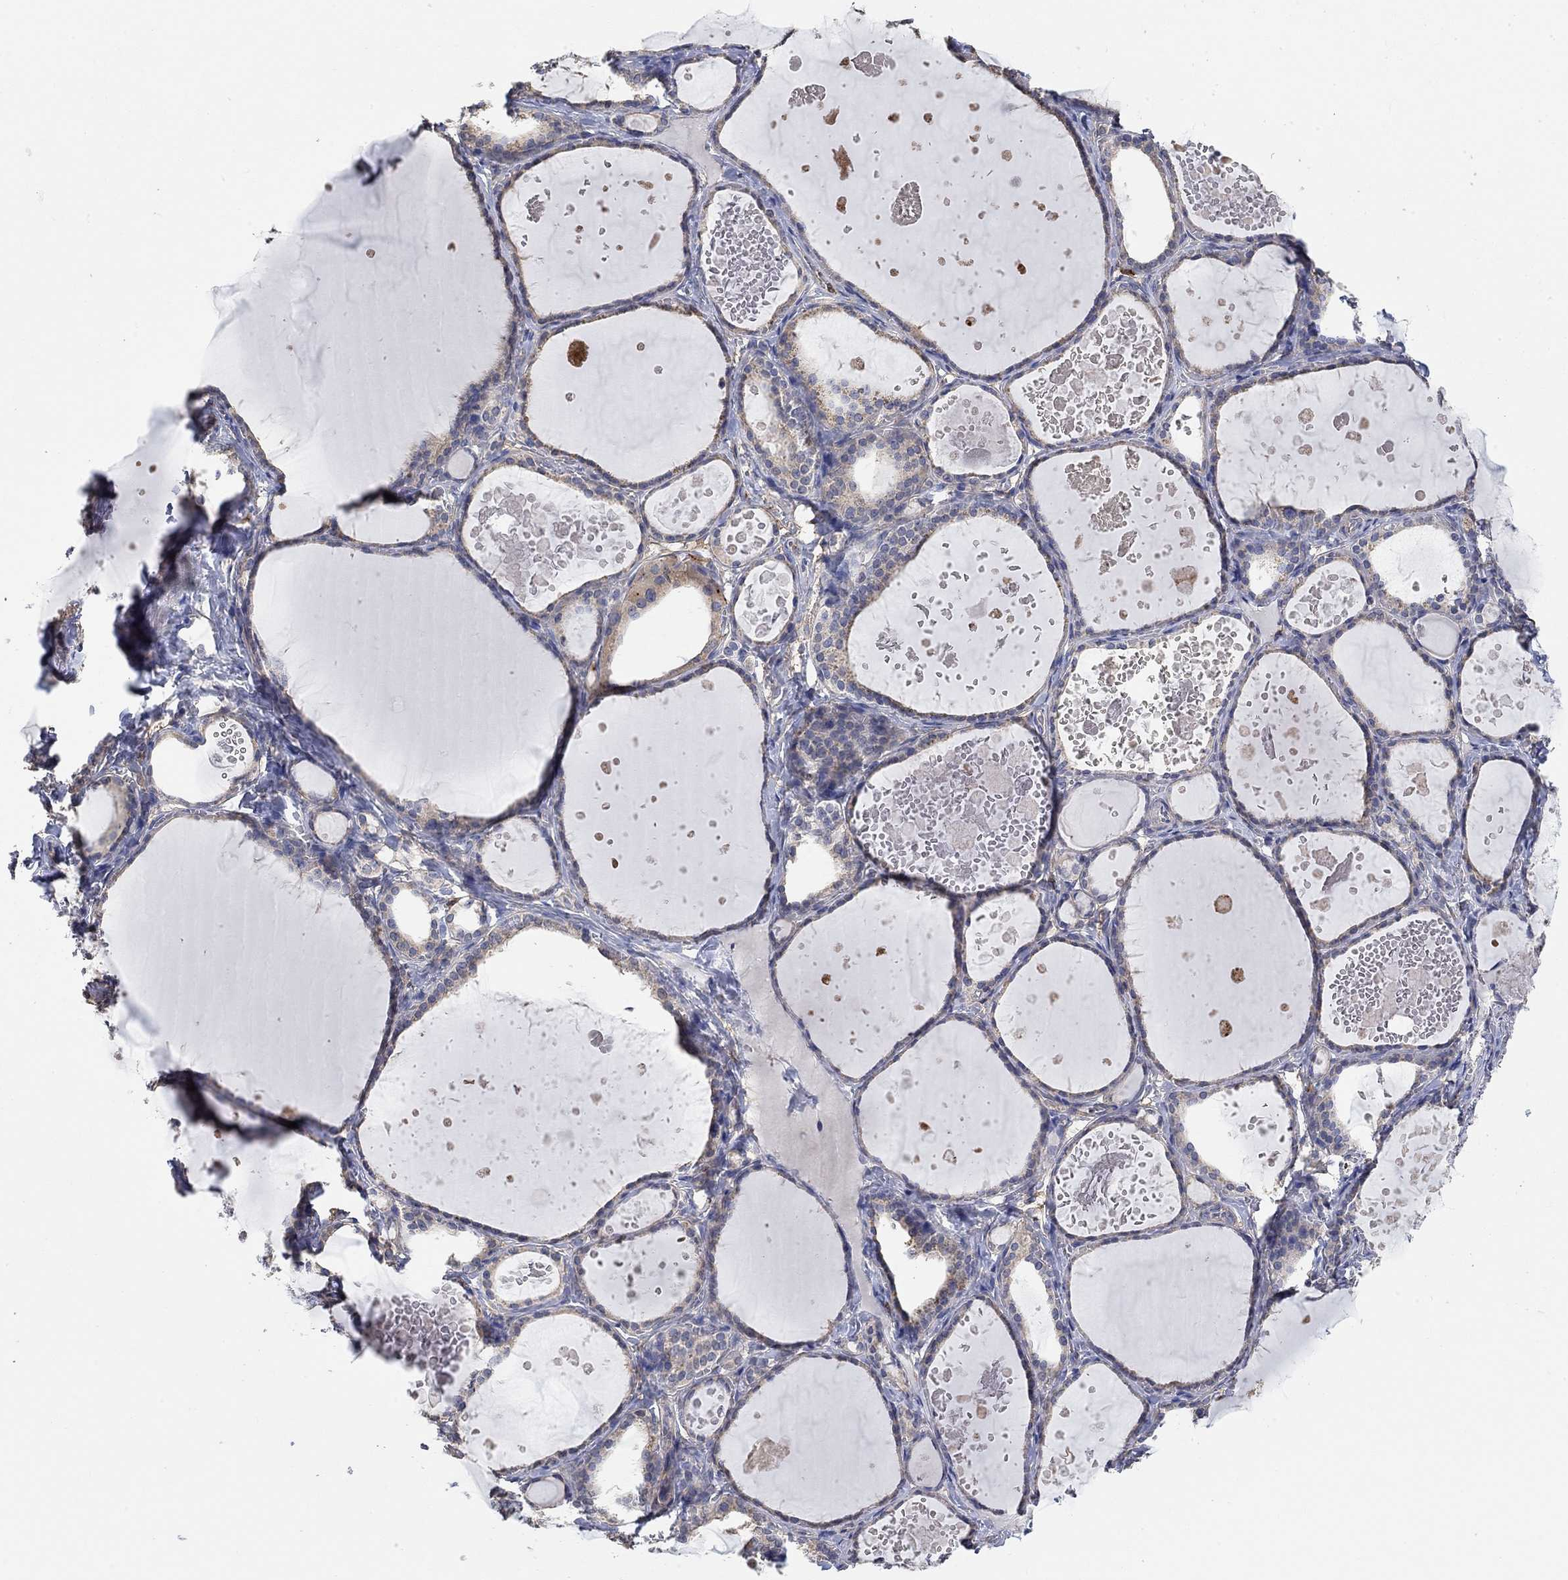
{"staining": {"intensity": "moderate", "quantity": "<25%", "location": "cytoplasmic/membranous"}, "tissue": "thyroid gland", "cell_type": "Glandular cells", "image_type": "normal", "snomed": [{"axis": "morphology", "description": "Normal tissue, NOS"}, {"axis": "topography", "description": "Thyroid gland"}], "caption": "The photomicrograph exhibits staining of benign thyroid gland, revealing moderate cytoplasmic/membranous protein positivity (brown color) within glandular cells.", "gene": "SYT16", "patient": {"sex": "female", "age": 56}}